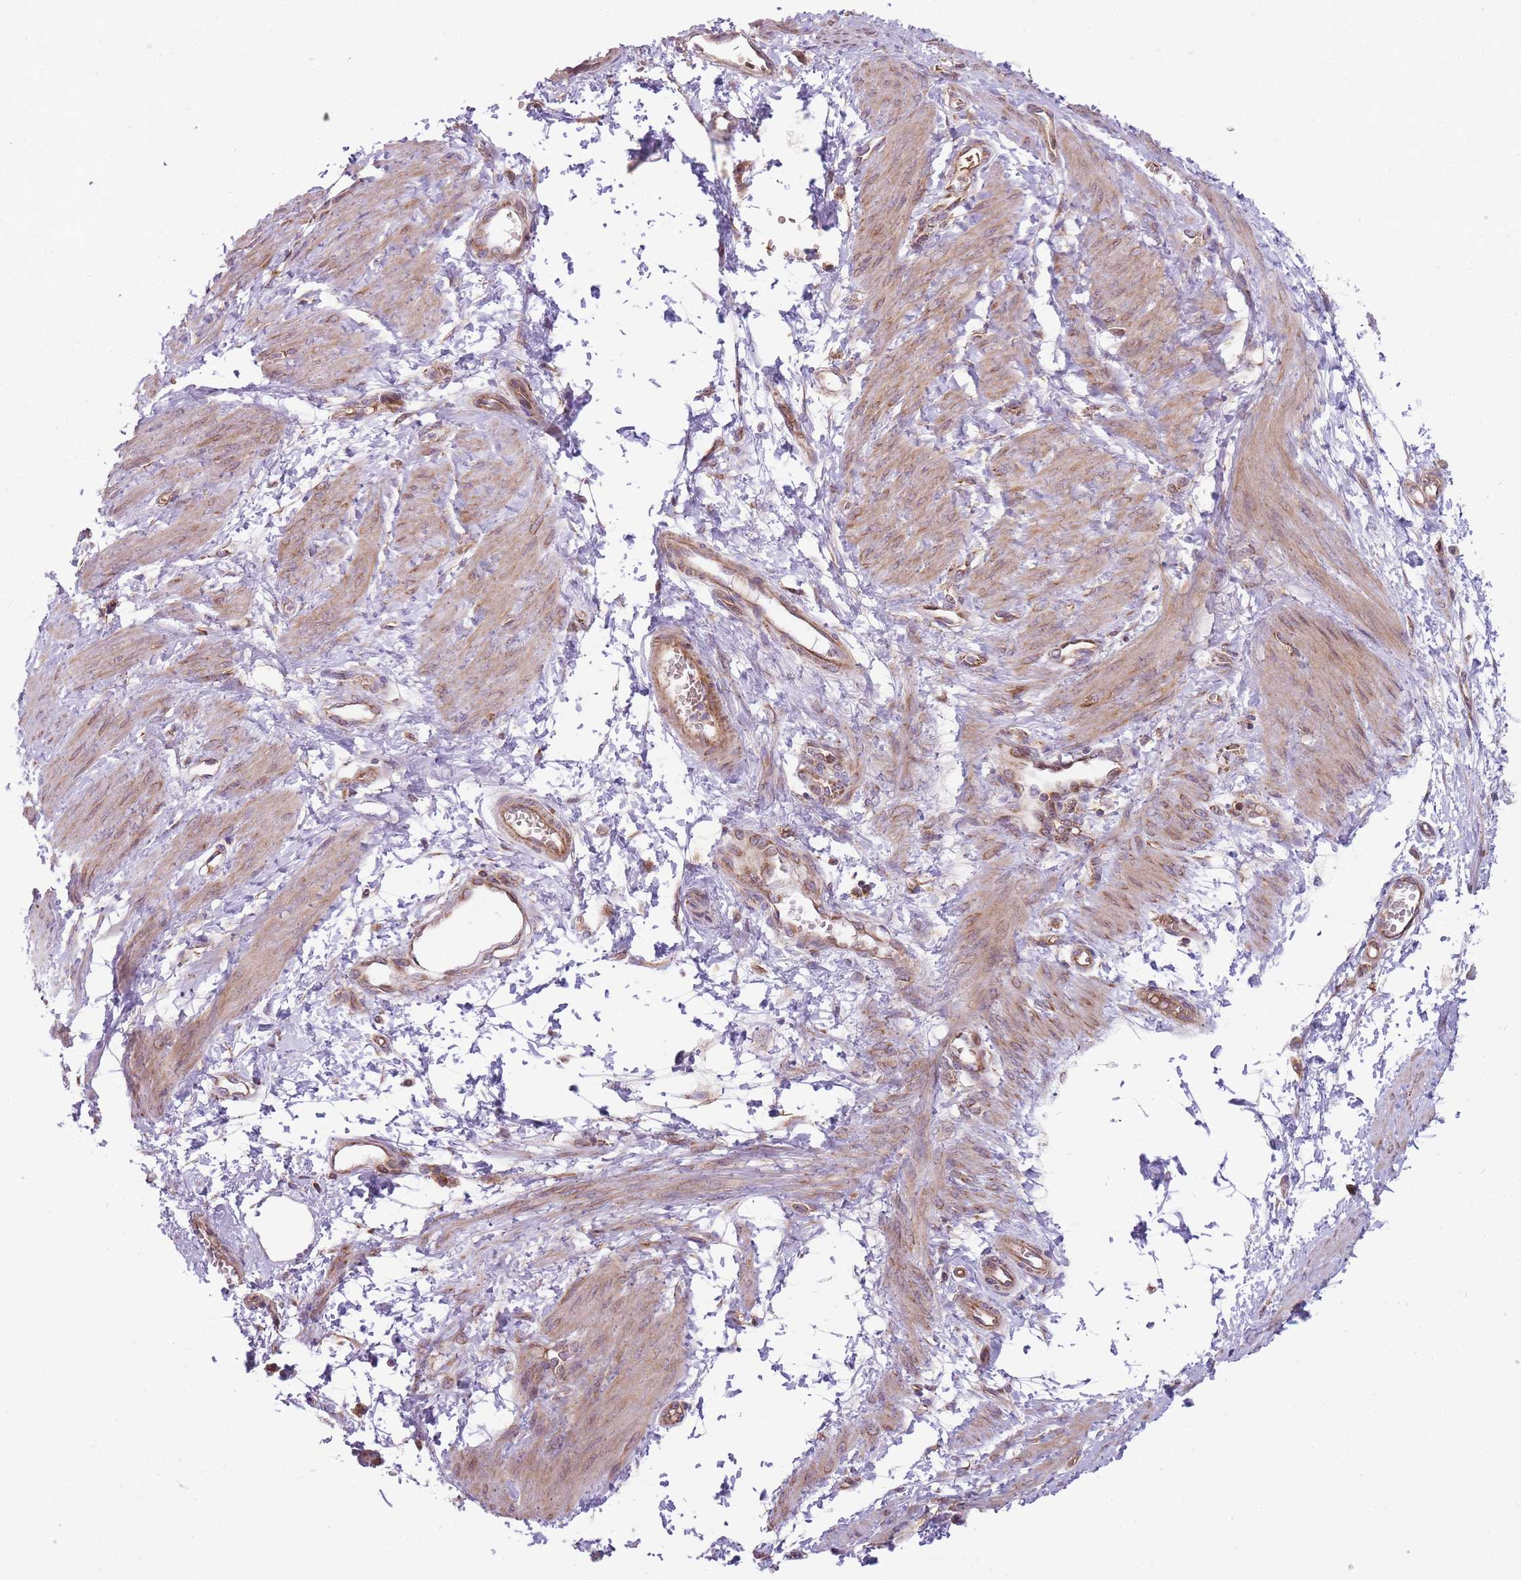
{"staining": {"intensity": "weak", "quantity": ">75%", "location": "cytoplasmic/membranous"}, "tissue": "smooth muscle", "cell_type": "Smooth muscle cells", "image_type": "normal", "snomed": [{"axis": "morphology", "description": "Normal tissue, NOS"}, {"axis": "topography", "description": "Smooth muscle"}, {"axis": "topography", "description": "Uterus"}], "caption": "An image of smooth muscle stained for a protein displays weak cytoplasmic/membranous brown staining in smooth muscle cells.", "gene": "ANKRD10", "patient": {"sex": "female", "age": 39}}